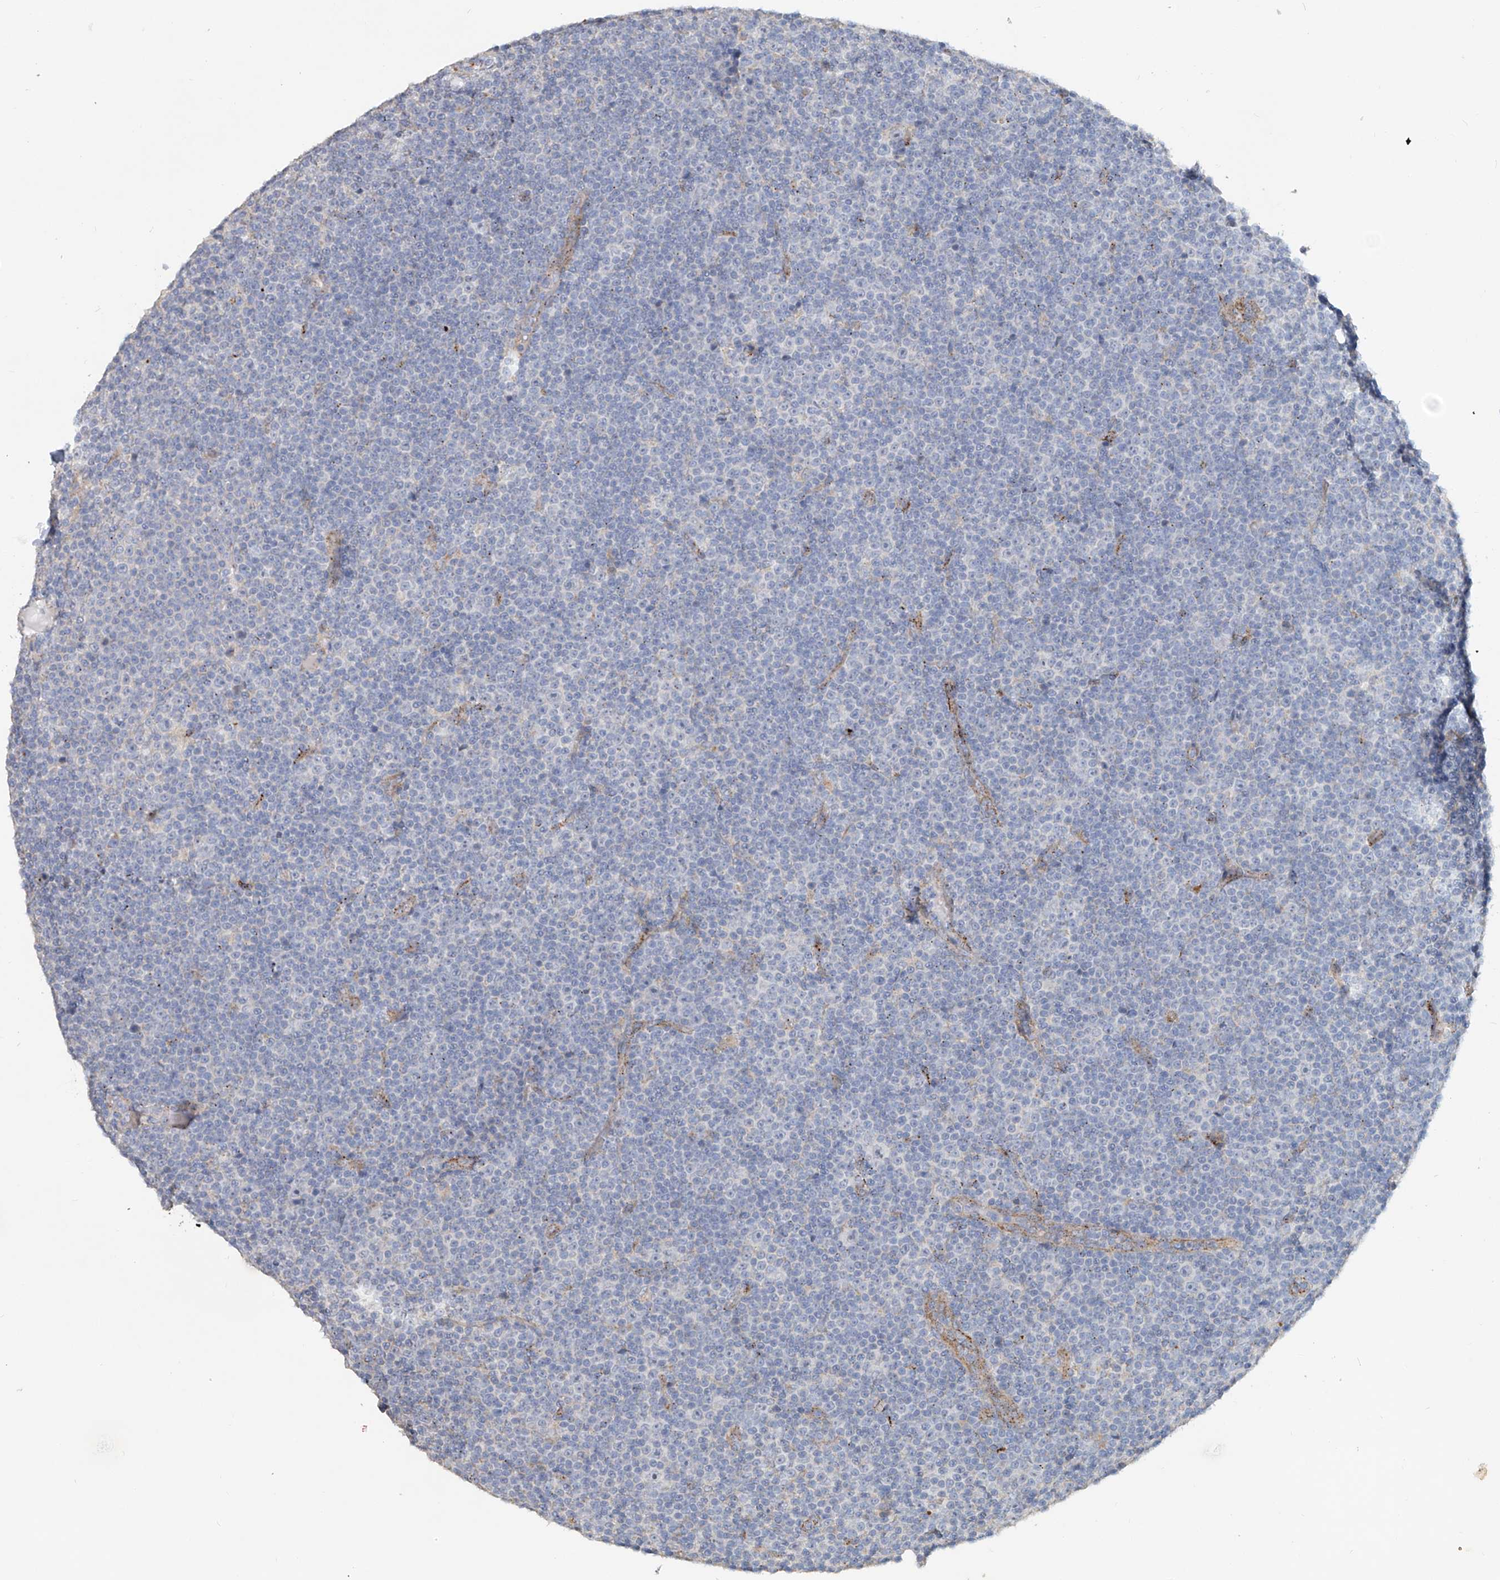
{"staining": {"intensity": "negative", "quantity": "none", "location": "none"}, "tissue": "lymphoma", "cell_type": "Tumor cells", "image_type": "cancer", "snomed": [{"axis": "morphology", "description": "Malignant lymphoma, non-Hodgkin's type, Low grade"}, {"axis": "topography", "description": "Lymph node"}], "caption": "Protein analysis of lymphoma reveals no significant positivity in tumor cells.", "gene": "TRIM47", "patient": {"sex": "female", "age": 67}}